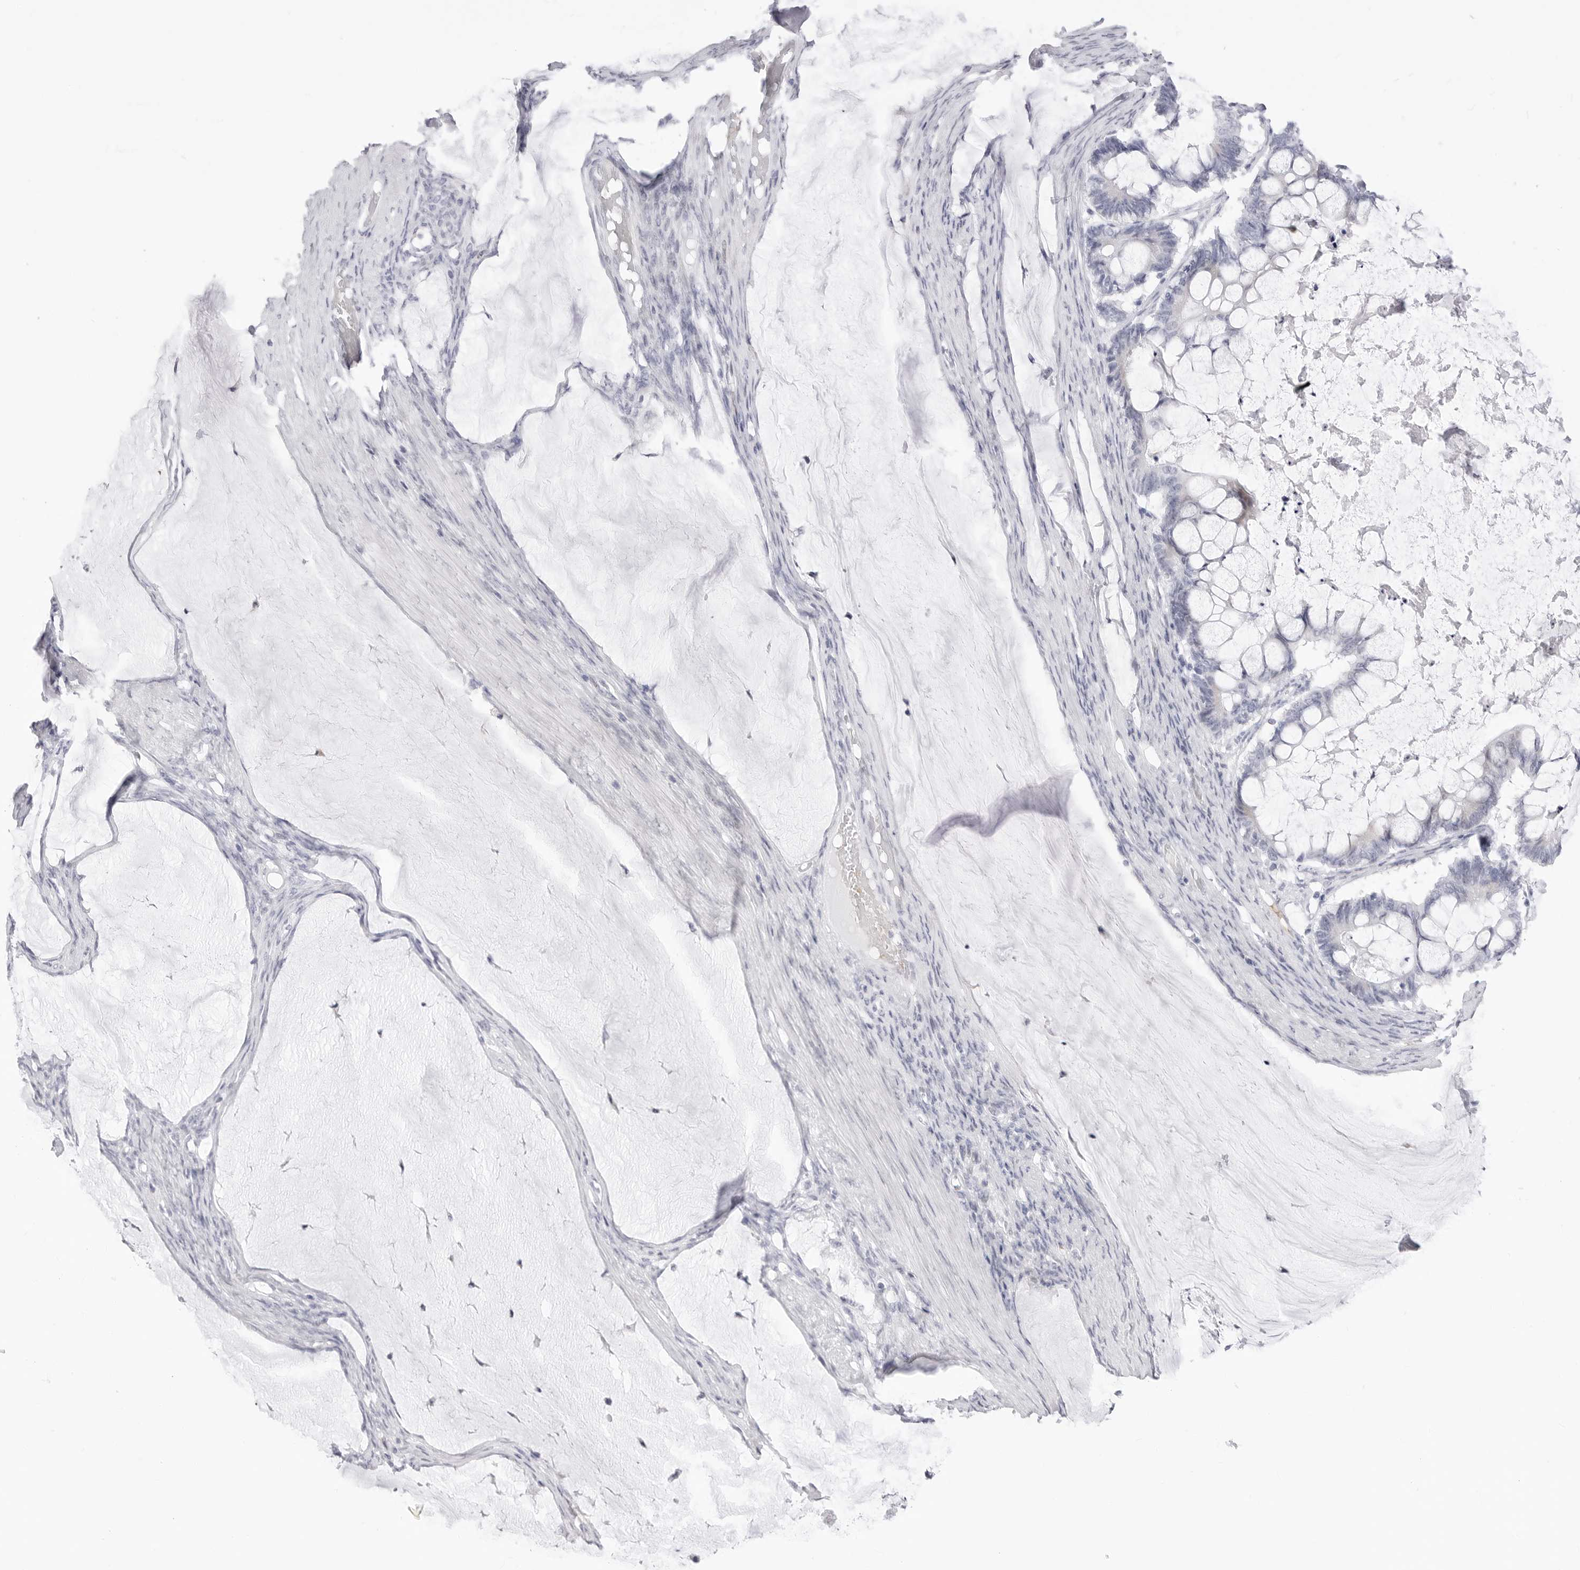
{"staining": {"intensity": "negative", "quantity": "none", "location": "none"}, "tissue": "ovarian cancer", "cell_type": "Tumor cells", "image_type": "cancer", "snomed": [{"axis": "morphology", "description": "Cystadenocarcinoma, mucinous, NOS"}, {"axis": "topography", "description": "Ovary"}], "caption": "A photomicrograph of ovarian cancer (mucinous cystadenocarcinoma) stained for a protein shows no brown staining in tumor cells. (DAB (3,3'-diaminobenzidine) immunohistochemistry (IHC), high magnification).", "gene": "TSSK1B", "patient": {"sex": "female", "age": 61}}